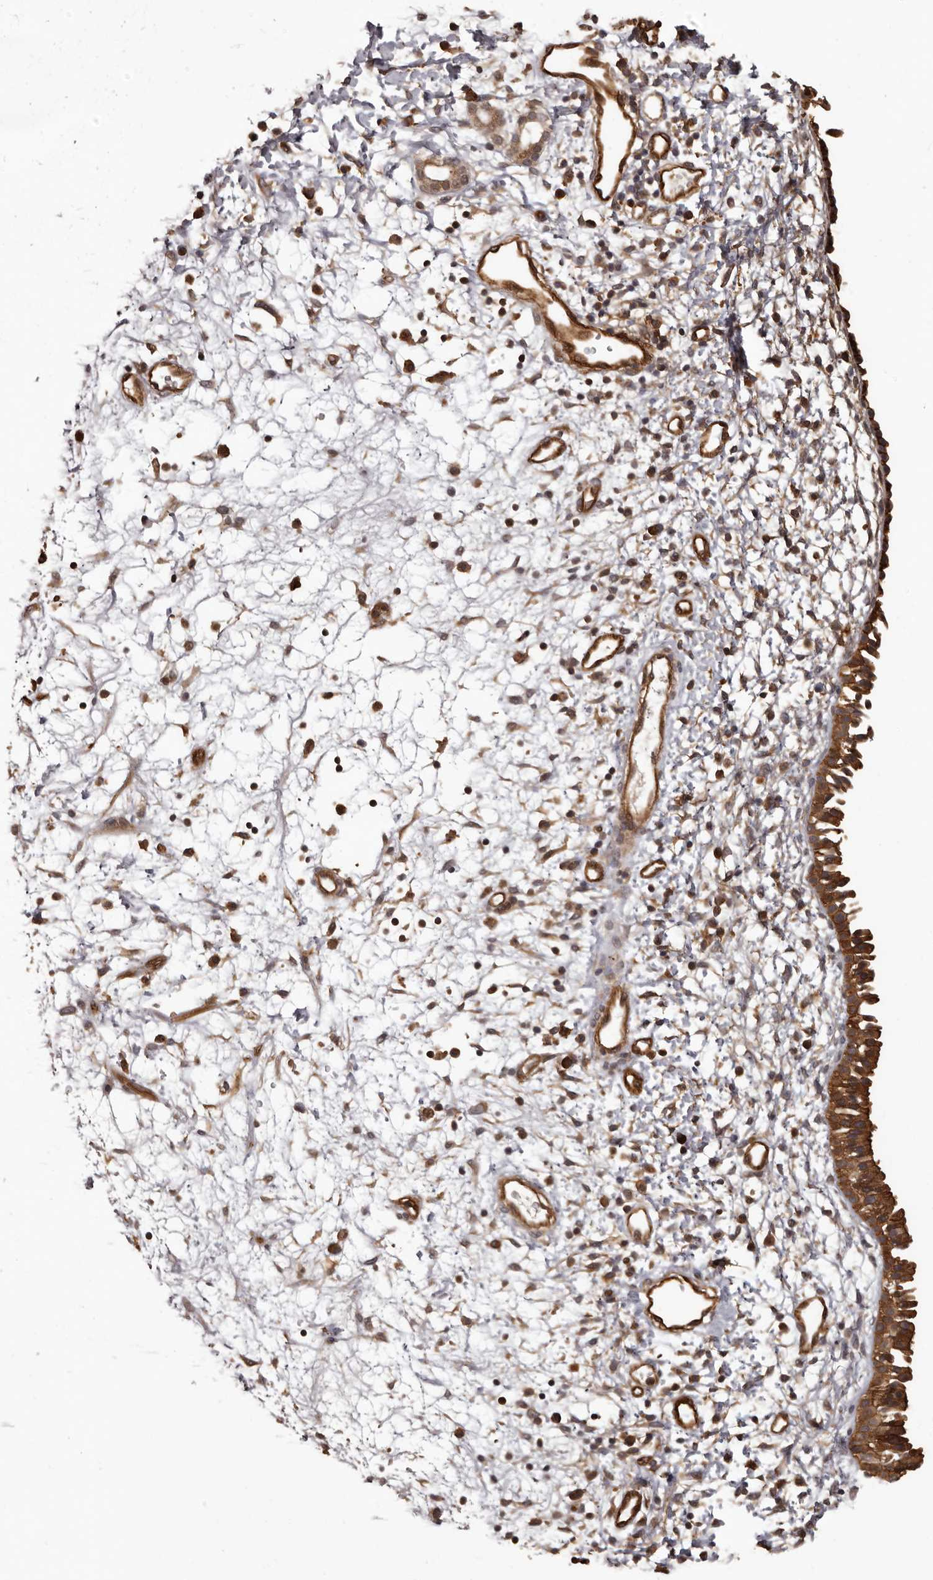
{"staining": {"intensity": "strong", "quantity": ">75%", "location": "cytoplasmic/membranous"}, "tissue": "nasopharynx", "cell_type": "Respiratory epithelial cells", "image_type": "normal", "snomed": [{"axis": "morphology", "description": "Normal tissue, NOS"}, {"axis": "topography", "description": "Nasopharynx"}], "caption": "Brown immunohistochemical staining in normal nasopharynx reveals strong cytoplasmic/membranous staining in approximately >75% of respiratory epithelial cells. (brown staining indicates protein expression, while blue staining denotes nuclei).", "gene": "SLITRK6", "patient": {"sex": "male", "age": 22}}